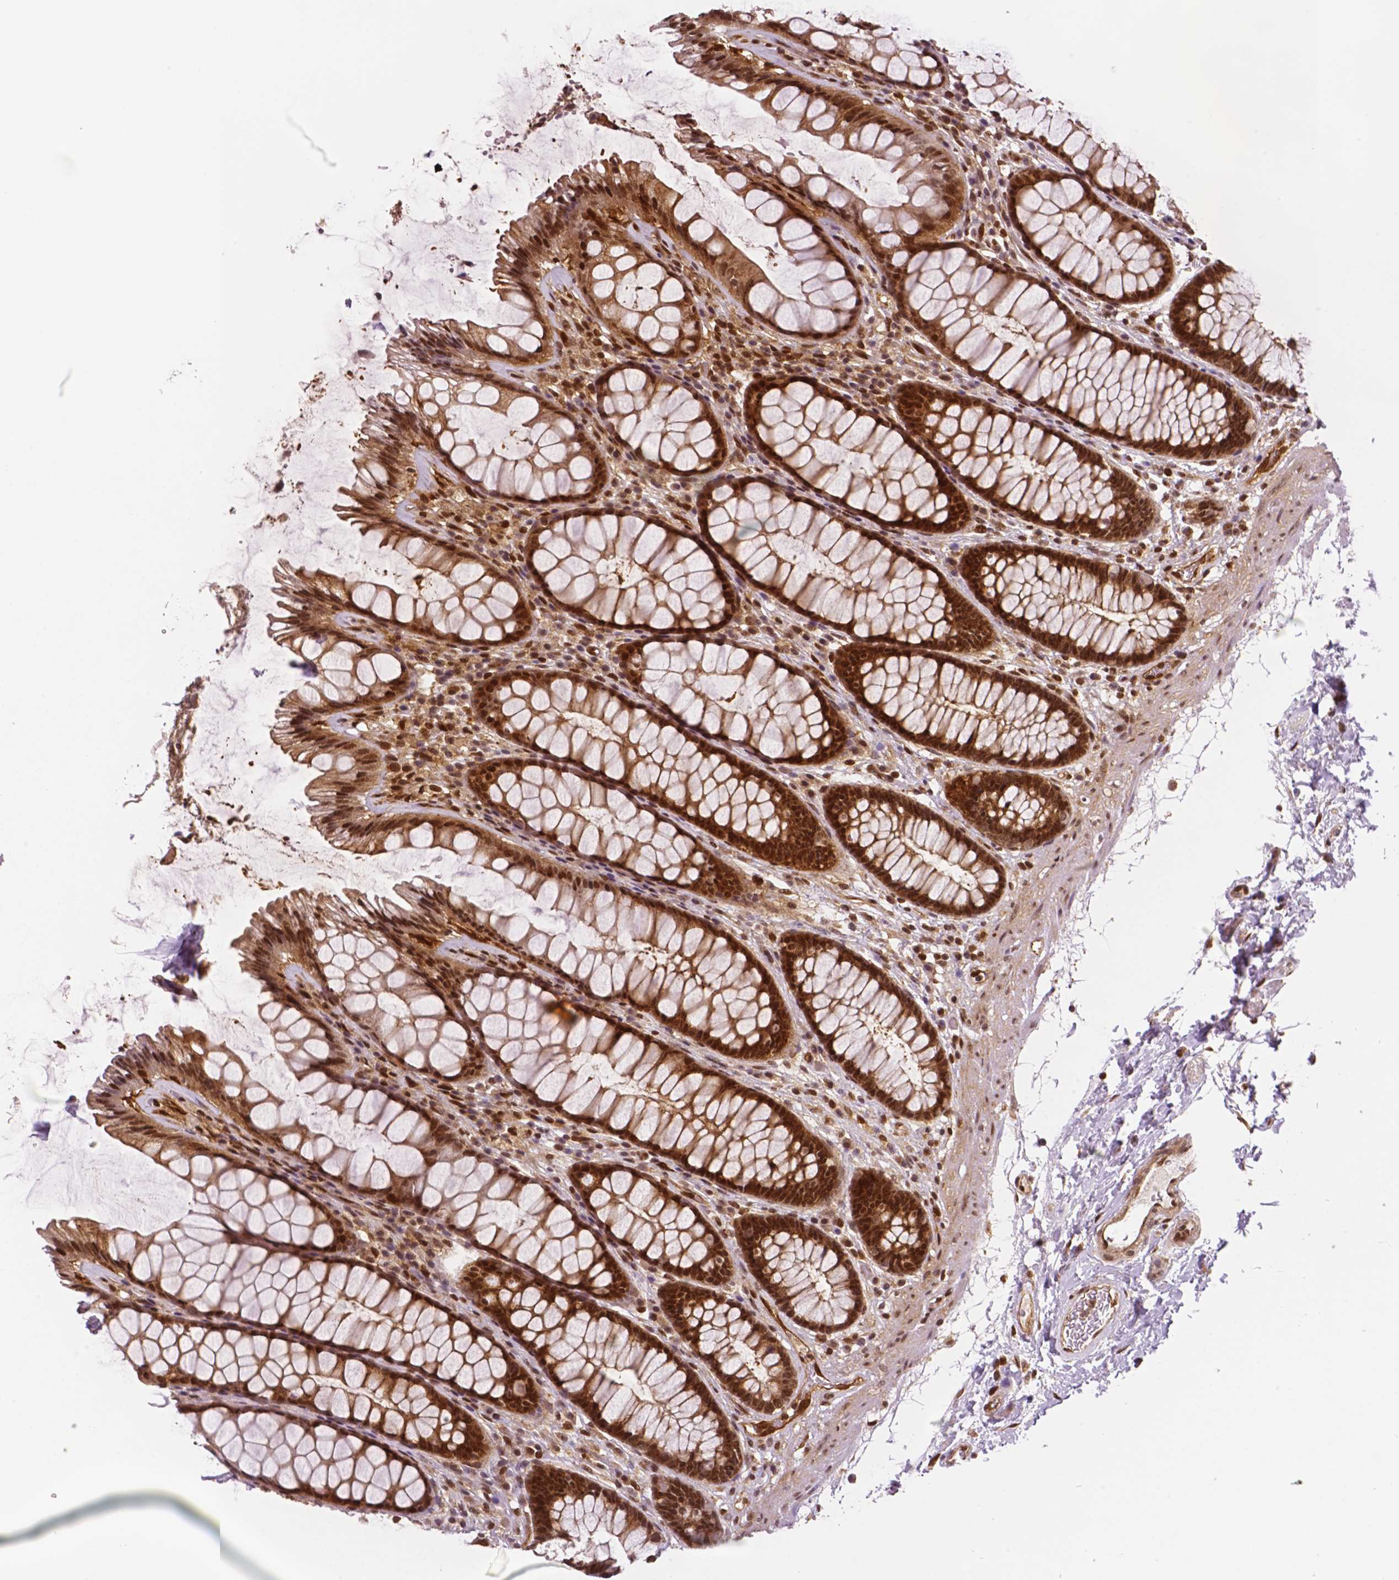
{"staining": {"intensity": "moderate", "quantity": ">75%", "location": "cytoplasmic/membranous,nuclear"}, "tissue": "rectum", "cell_type": "Glandular cells", "image_type": "normal", "snomed": [{"axis": "morphology", "description": "Normal tissue, NOS"}, {"axis": "topography", "description": "Rectum"}], "caption": "Glandular cells reveal medium levels of moderate cytoplasmic/membranous,nuclear positivity in about >75% of cells in normal human rectum. (Brightfield microscopy of DAB IHC at high magnification).", "gene": "STAT3", "patient": {"sex": "male", "age": 72}}